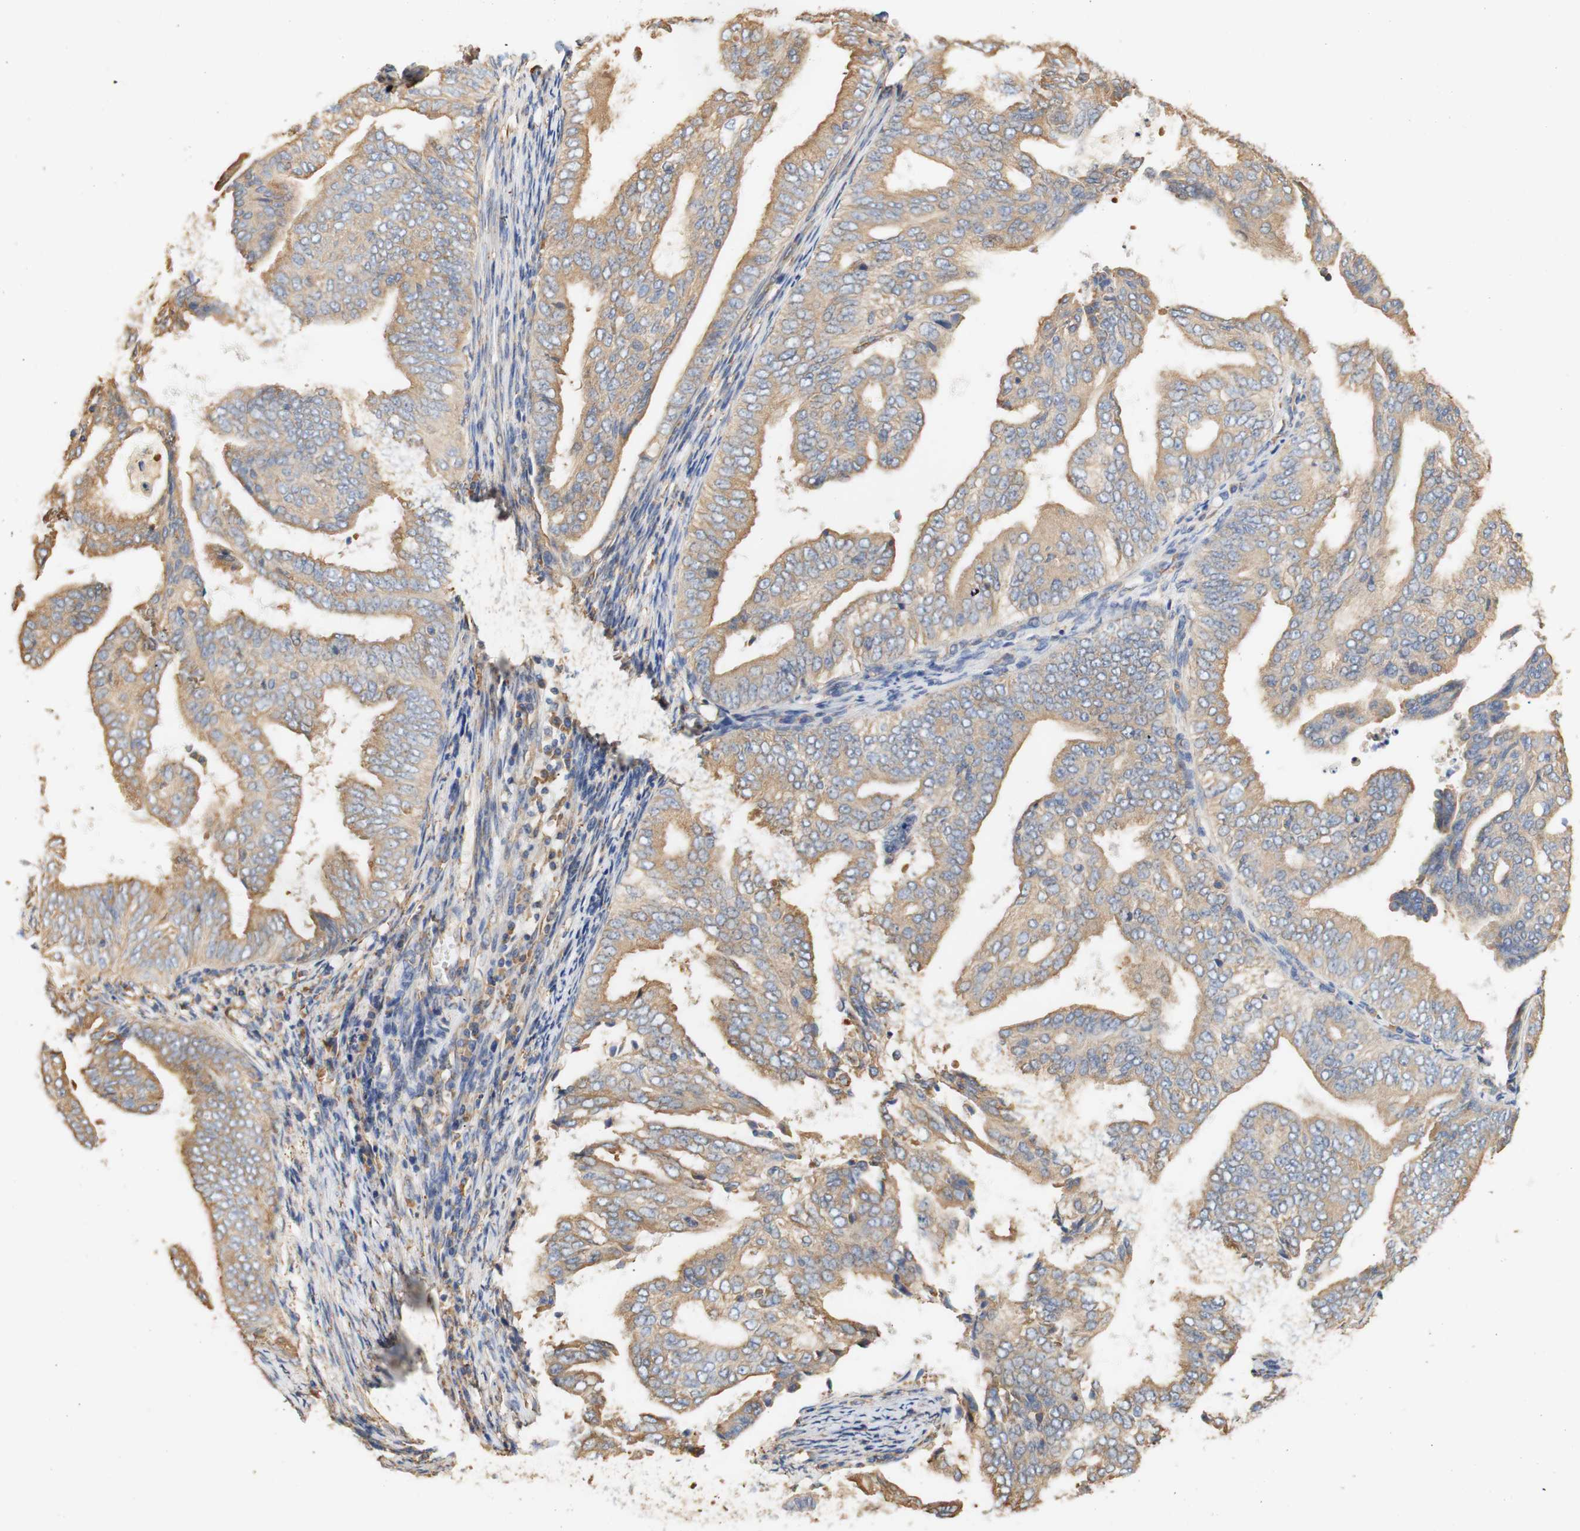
{"staining": {"intensity": "moderate", "quantity": ">75%", "location": "cytoplasmic/membranous"}, "tissue": "endometrial cancer", "cell_type": "Tumor cells", "image_type": "cancer", "snomed": [{"axis": "morphology", "description": "Adenocarcinoma, NOS"}, {"axis": "topography", "description": "Endometrium"}], "caption": "Immunohistochemistry micrograph of adenocarcinoma (endometrial) stained for a protein (brown), which shows medium levels of moderate cytoplasmic/membranous expression in about >75% of tumor cells.", "gene": "EIF2AK4", "patient": {"sex": "female", "age": 58}}